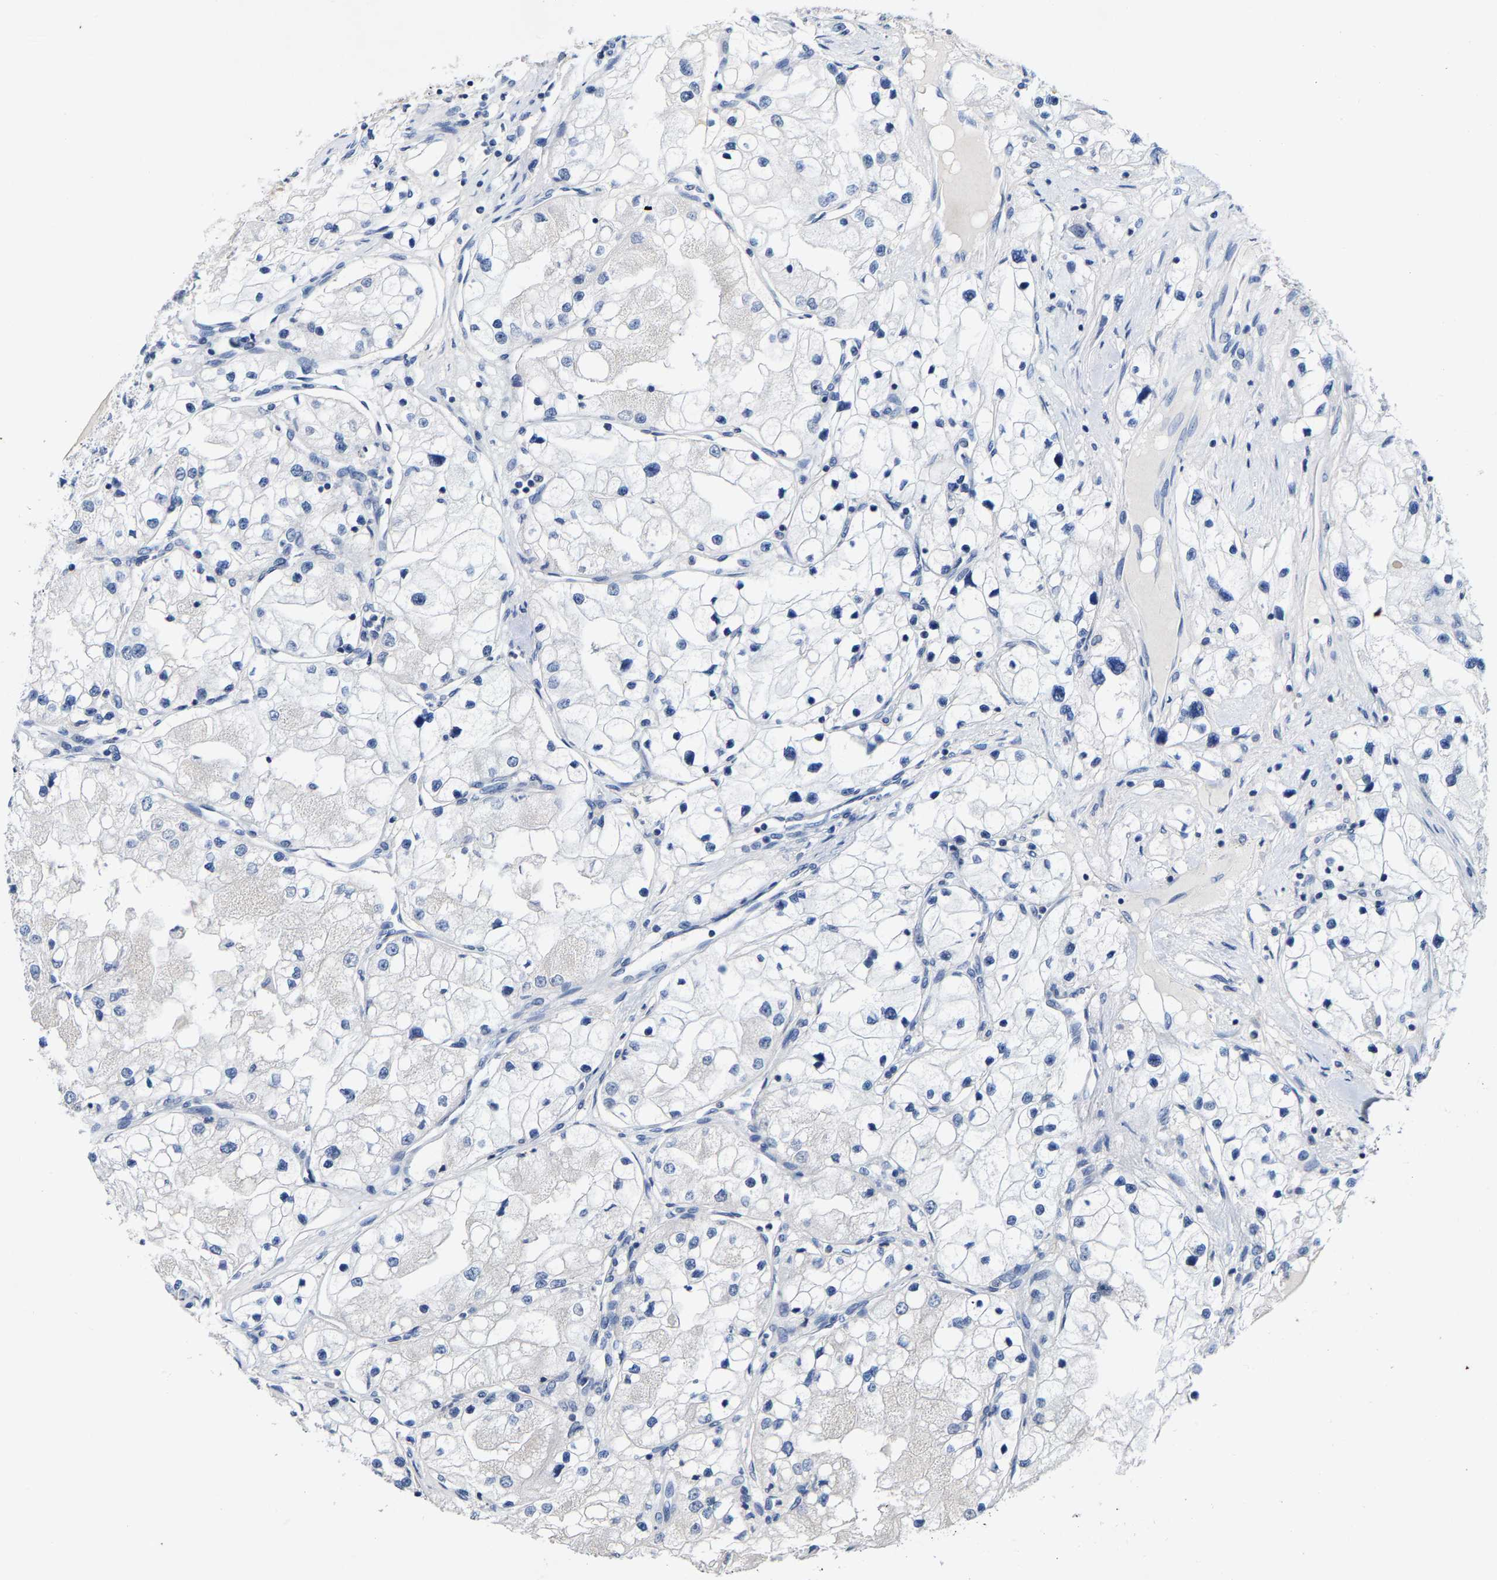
{"staining": {"intensity": "negative", "quantity": "none", "location": "none"}, "tissue": "renal cancer", "cell_type": "Tumor cells", "image_type": "cancer", "snomed": [{"axis": "morphology", "description": "Adenocarcinoma, NOS"}, {"axis": "topography", "description": "Kidney"}], "caption": "Immunohistochemistry photomicrograph of renal cancer stained for a protein (brown), which displays no positivity in tumor cells. The staining is performed using DAB brown chromogen with nuclei counter-stained in using hematoxylin.", "gene": "FGD3", "patient": {"sex": "male", "age": 68}}